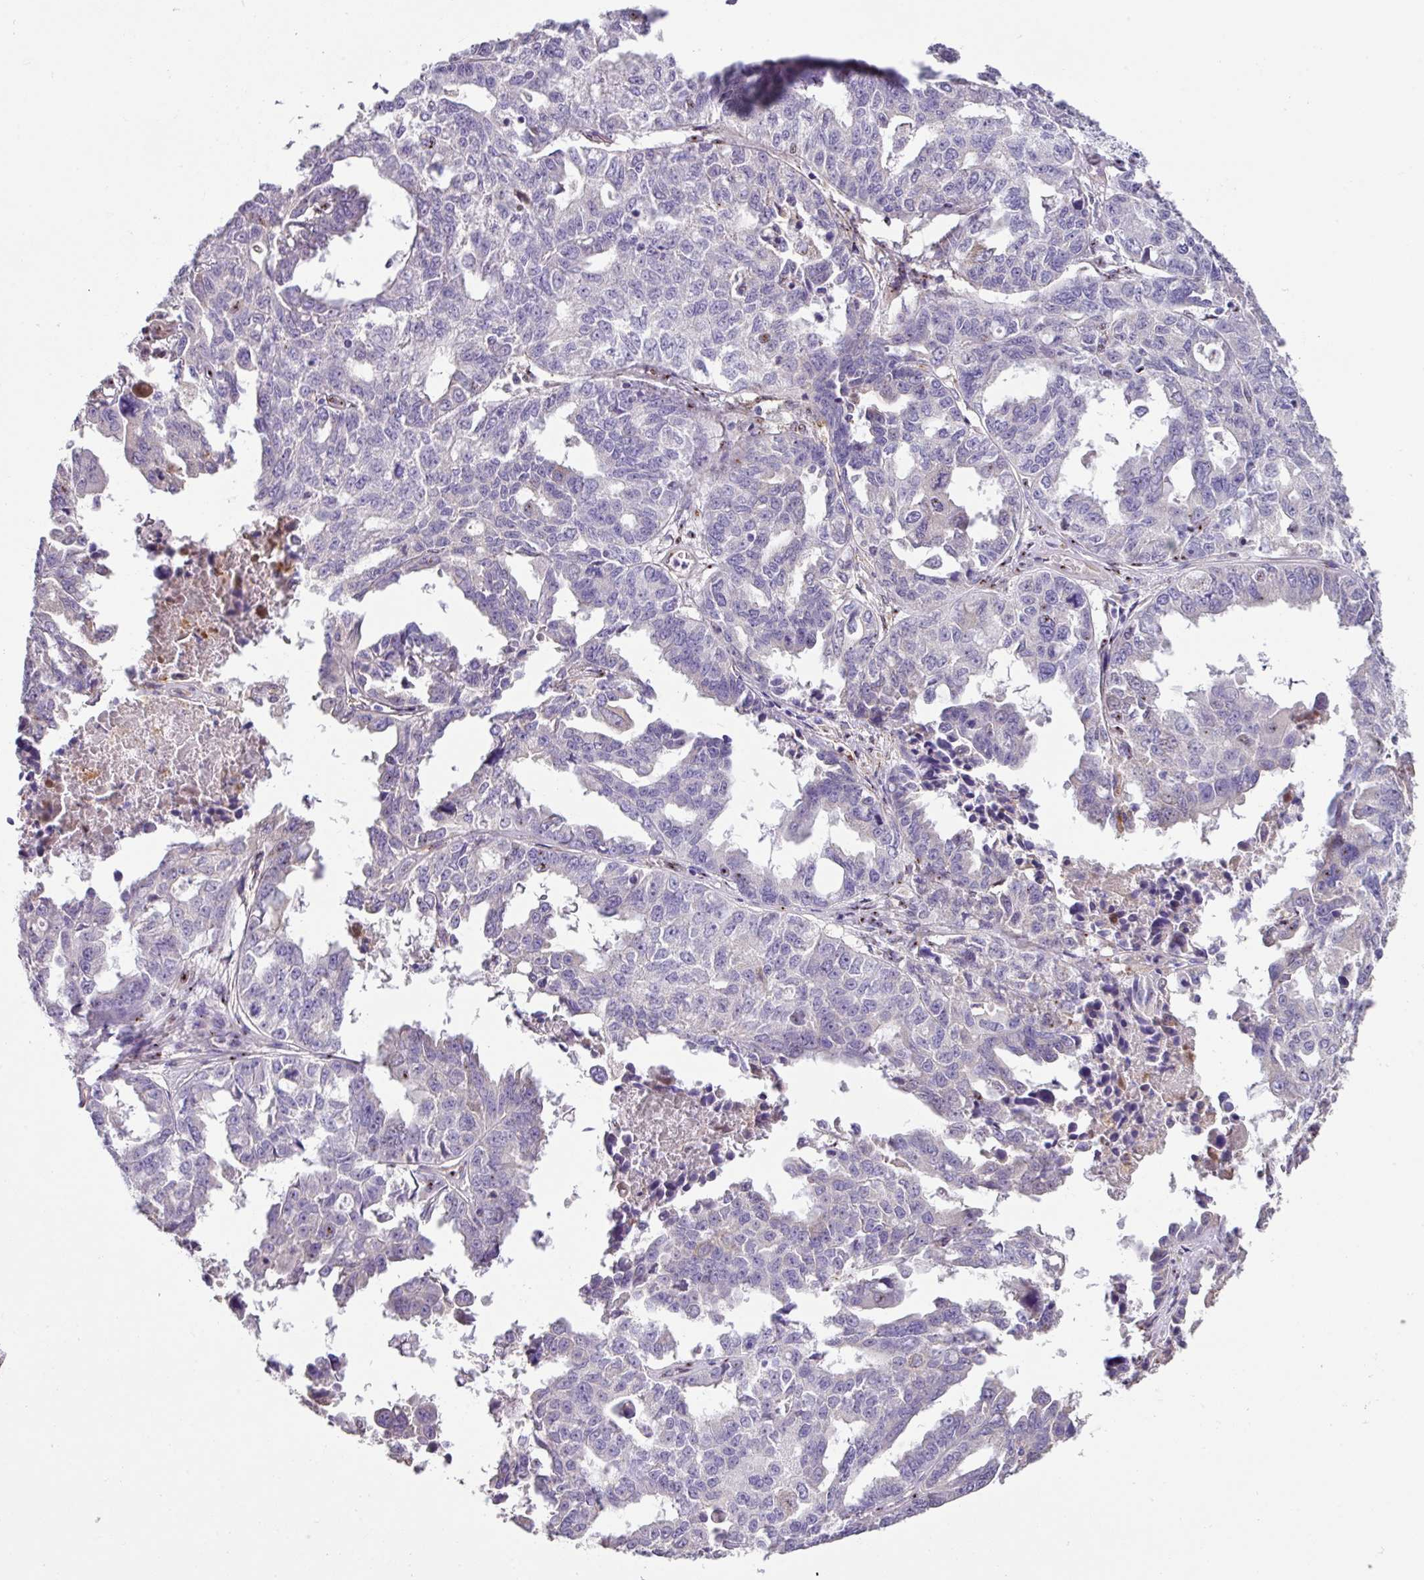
{"staining": {"intensity": "negative", "quantity": "none", "location": "none"}, "tissue": "ovarian cancer", "cell_type": "Tumor cells", "image_type": "cancer", "snomed": [{"axis": "morphology", "description": "Adenocarcinoma, NOS"}, {"axis": "morphology", "description": "Carcinoma, endometroid"}, {"axis": "topography", "description": "Ovary"}], "caption": "Immunohistochemistry of ovarian endometroid carcinoma exhibits no positivity in tumor cells.", "gene": "ZG16", "patient": {"sex": "female", "age": 72}}